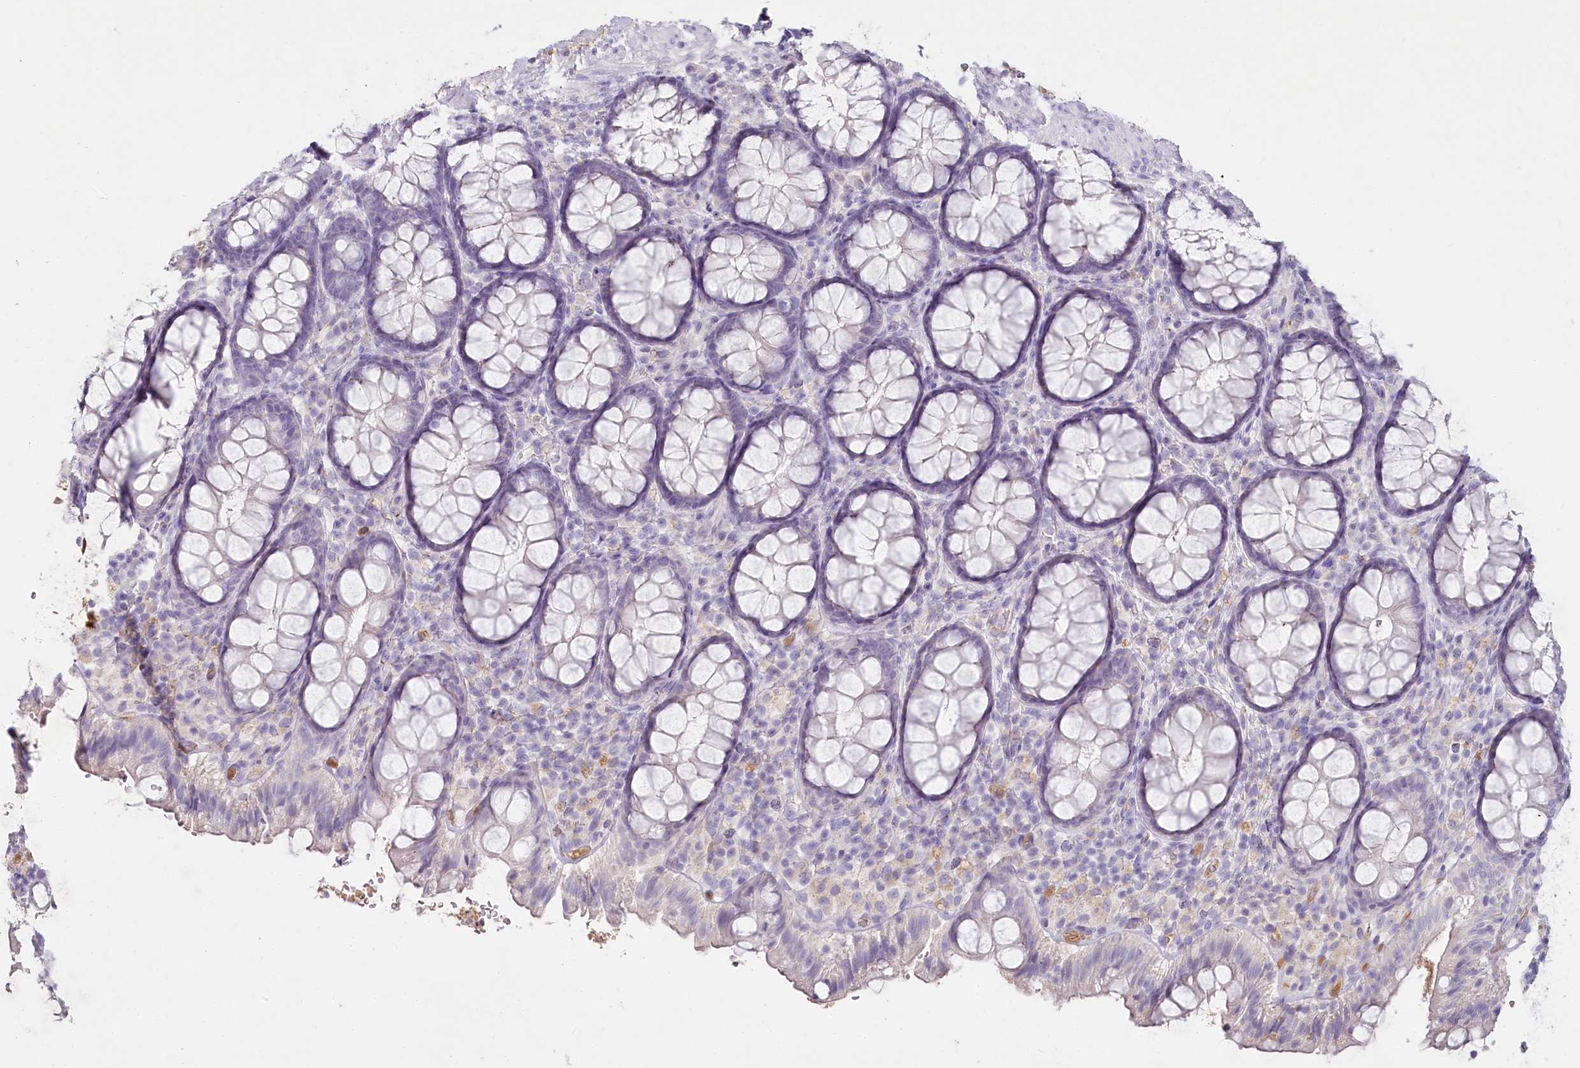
{"staining": {"intensity": "negative", "quantity": "none", "location": "none"}, "tissue": "rectum", "cell_type": "Glandular cells", "image_type": "normal", "snomed": [{"axis": "morphology", "description": "Normal tissue, NOS"}, {"axis": "topography", "description": "Rectum"}], "caption": "The photomicrograph demonstrates no significant staining in glandular cells of rectum.", "gene": "HPD", "patient": {"sex": "male", "age": 83}}